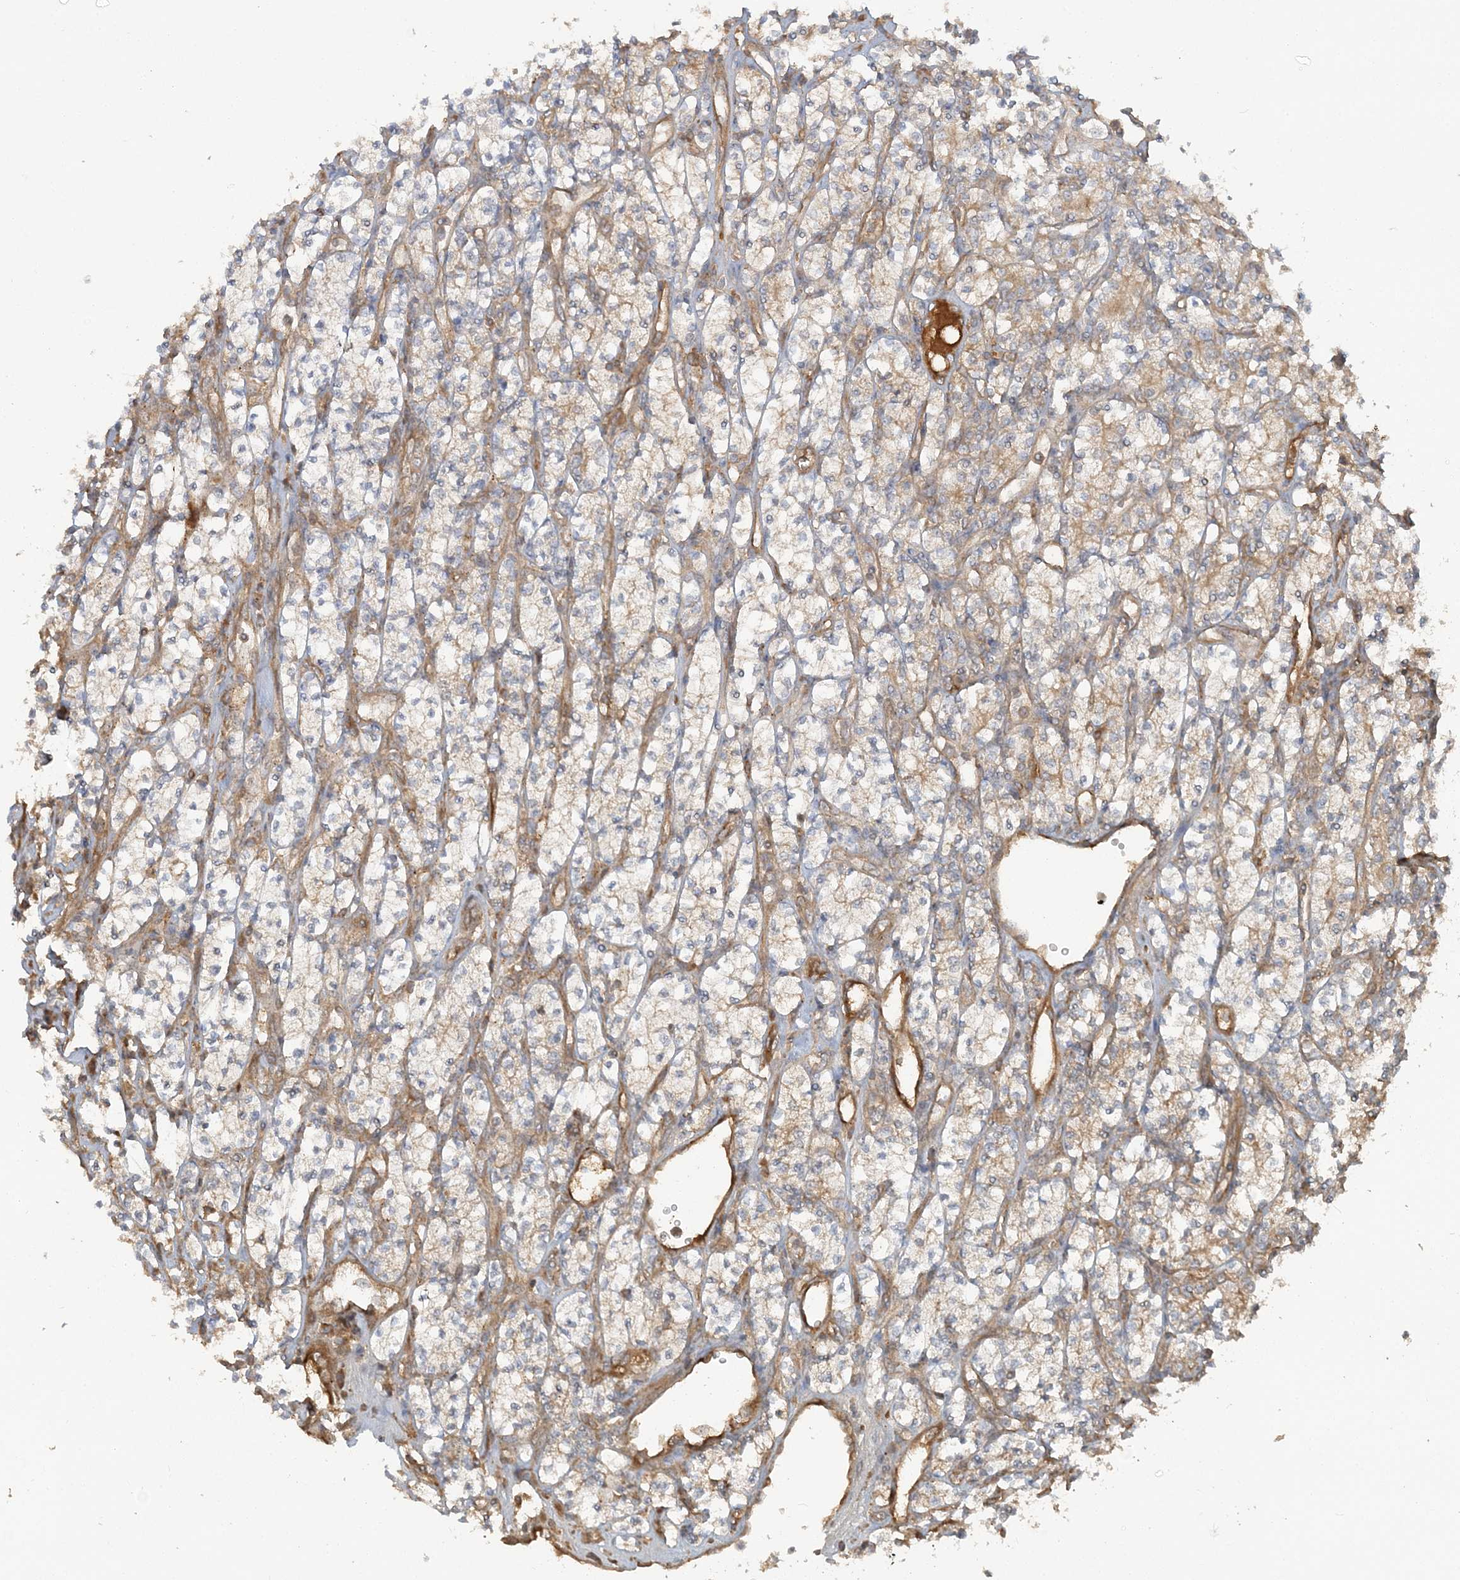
{"staining": {"intensity": "moderate", "quantity": "25%-75%", "location": "cytoplasmic/membranous"}, "tissue": "renal cancer", "cell_type": "Tumor cells", "image_type": "cancer", "snomed": [{"axis": "morphology", "description": "Adenocarcinoma, NOS"}, {"axis": "topography", "description": "Kidney"}], "caption": "Protein expression analysis of adenocarcinoma (renal) demonstrates moderate cytoplasmic/membranous staining in about 25%-75% of tumor cells. (brown staining indicates protein expression, while blue staining denotes nuclei).", "gene": "STIM2", "patient": {"sex": "male", "age": 77}}